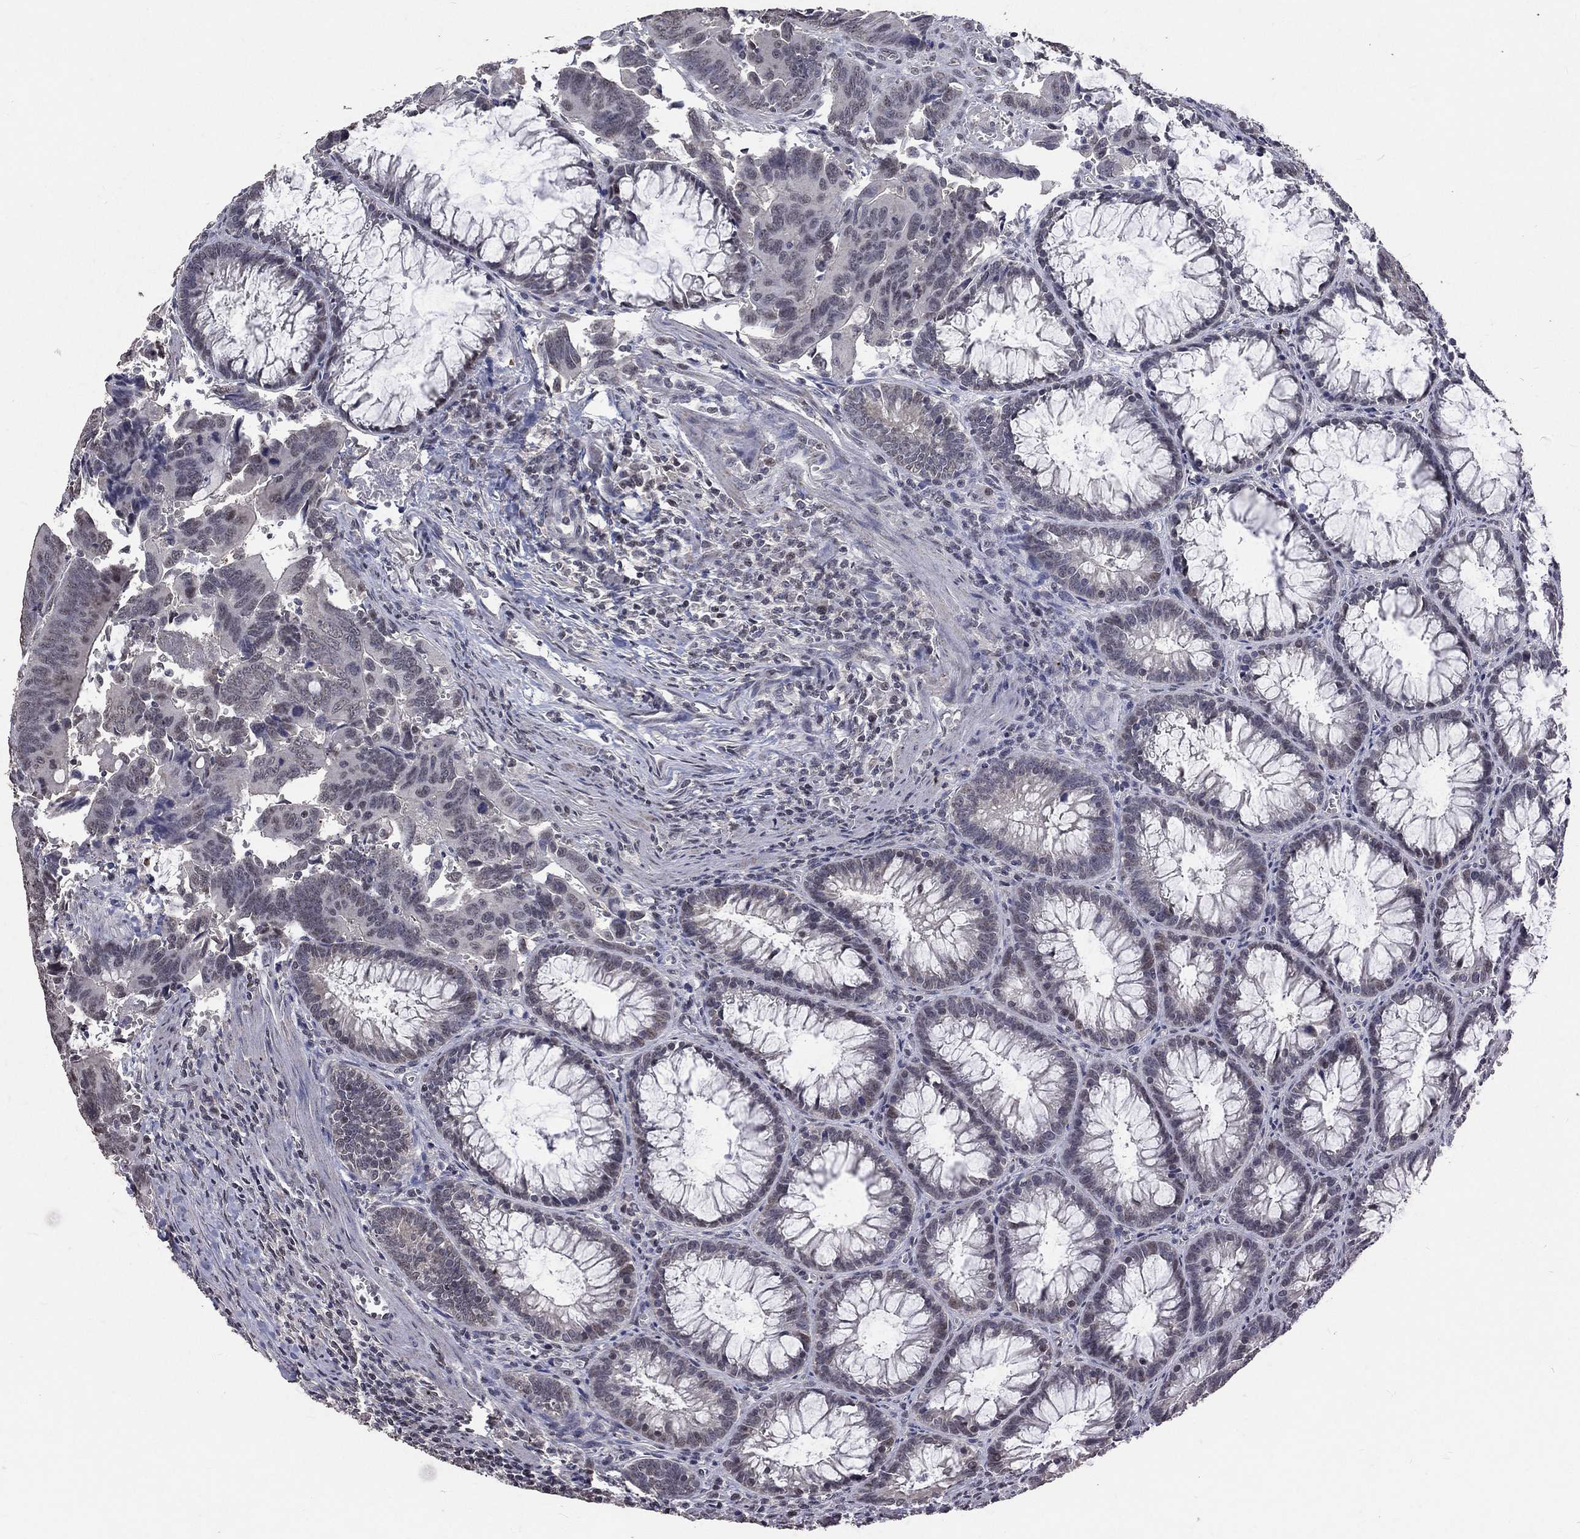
{"staining": {"intensity": "negative", "quantity": "none", "location": "none"}, "tissue": "colorectal cancer", "cell_type": "Tumor cells", "image_type": "cancer", "snomed": [{"axis": "morphology", "description": "Adenocarcinoma, NOS"}, {"axis": "topography", "description": "Rectum"}], "caption": "Tumor cells show no significant positivity in colorectal cancer.", "gene": "SPATA33", "patient": {"sex": "male", "age": 67}}